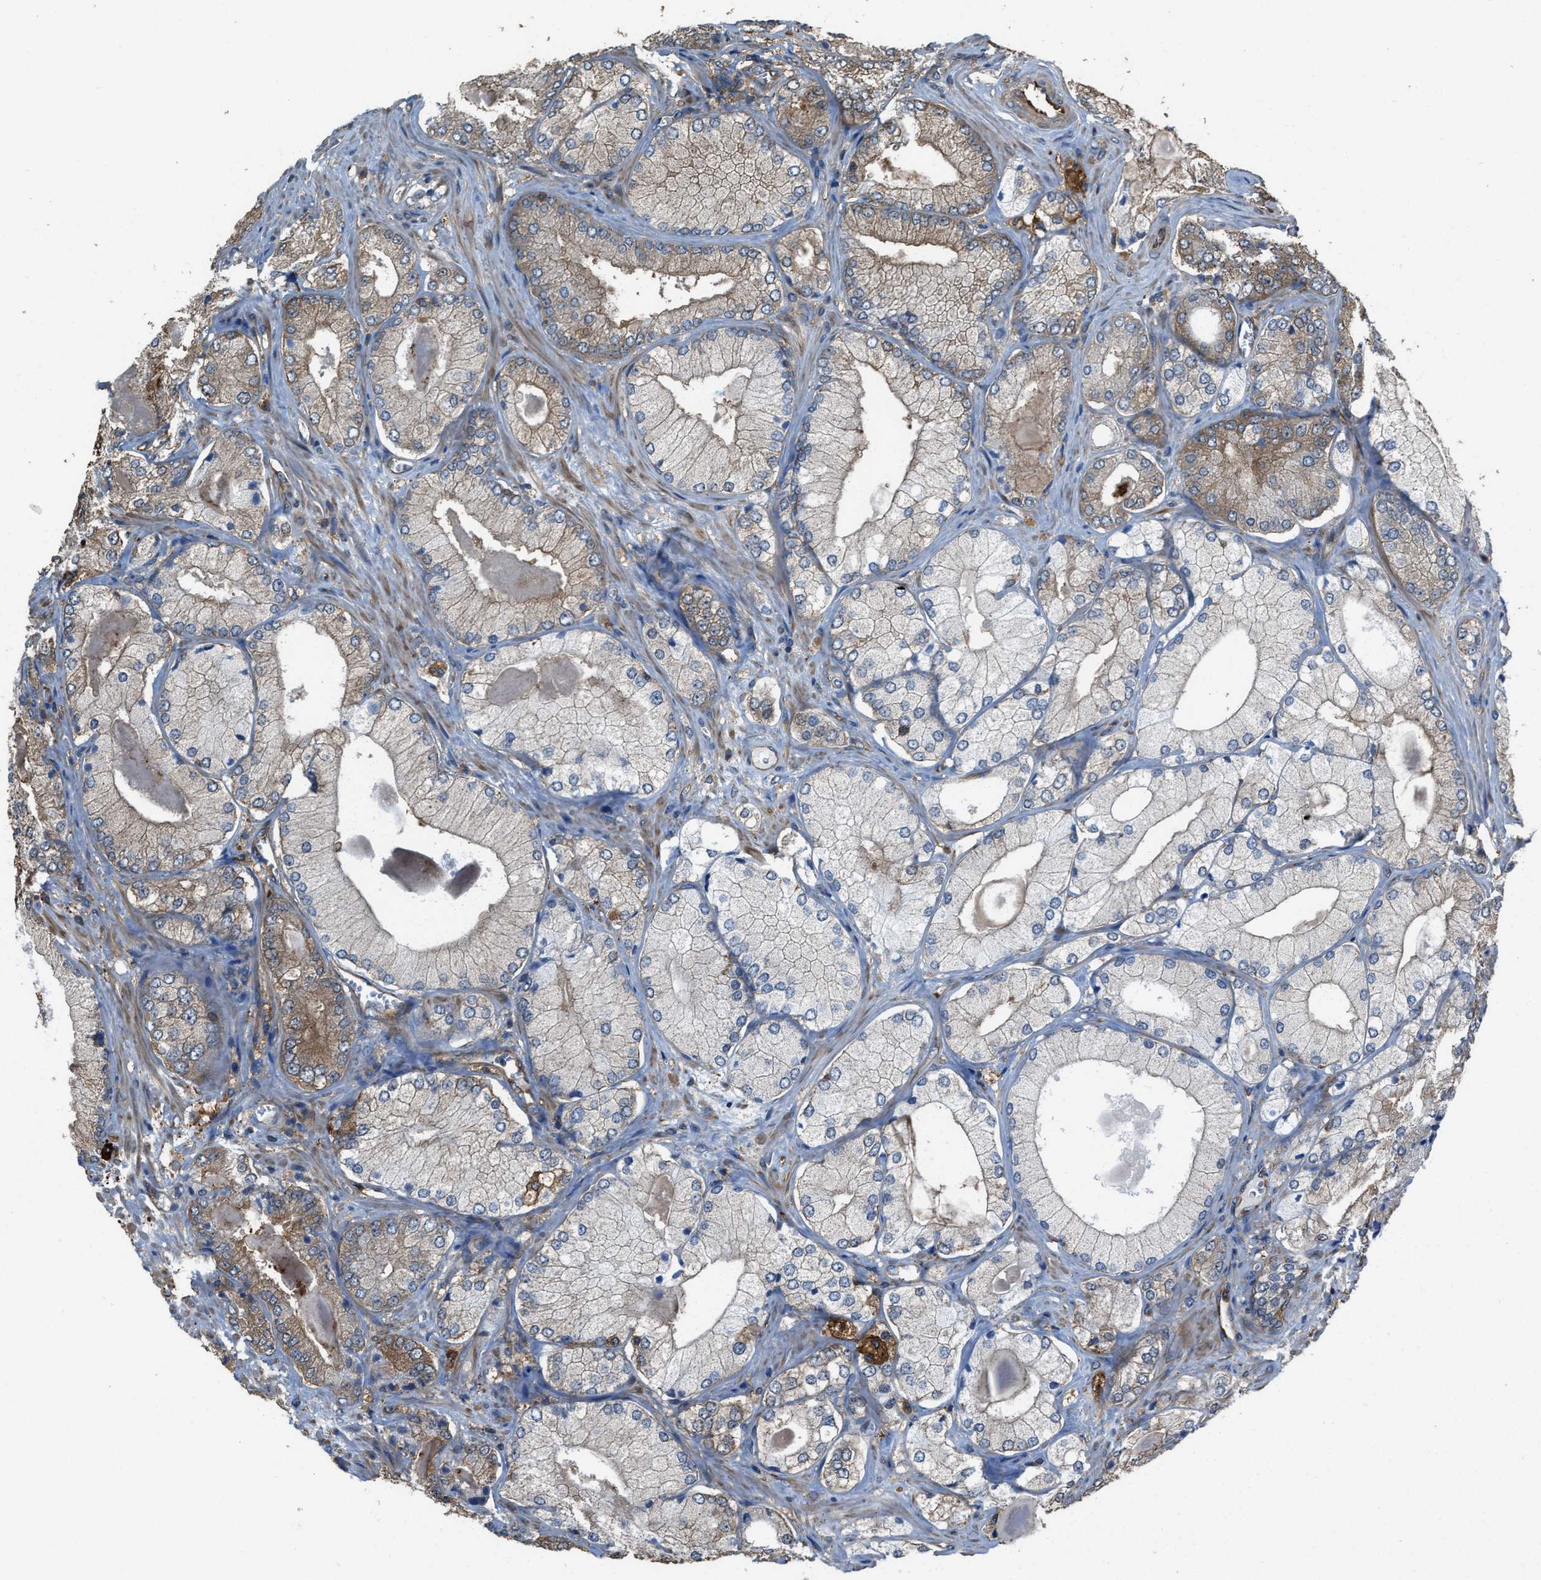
{"staining": {"intensity": "moderate", "quantity": "25%-75%", "location": "cytoplasmic/membranous"}, "tissue": "prostate cancer", "cell_type": "Tumor cells", "image_type": "cancer", "snomed": [{"axis": "morphology", "description": "Adenocarcinoma, Low grade"}, {"axis": "topography", "description": "Prostate"}], "caption": "Immunohistochemistry photomicrograph of neoplastic tissue: human prostate cancer (adenocarcinoma (low-grade)) stained using immunohistochemistry (IHC) reveals medium levels of moderate protein expression localized specifically in the cytoplasmic/membranous of tumor cells, appearing as a cytoplasmic/membranous brown color.", "gene": "ATIC", "patient": {"sex": "male", "age": 65}}